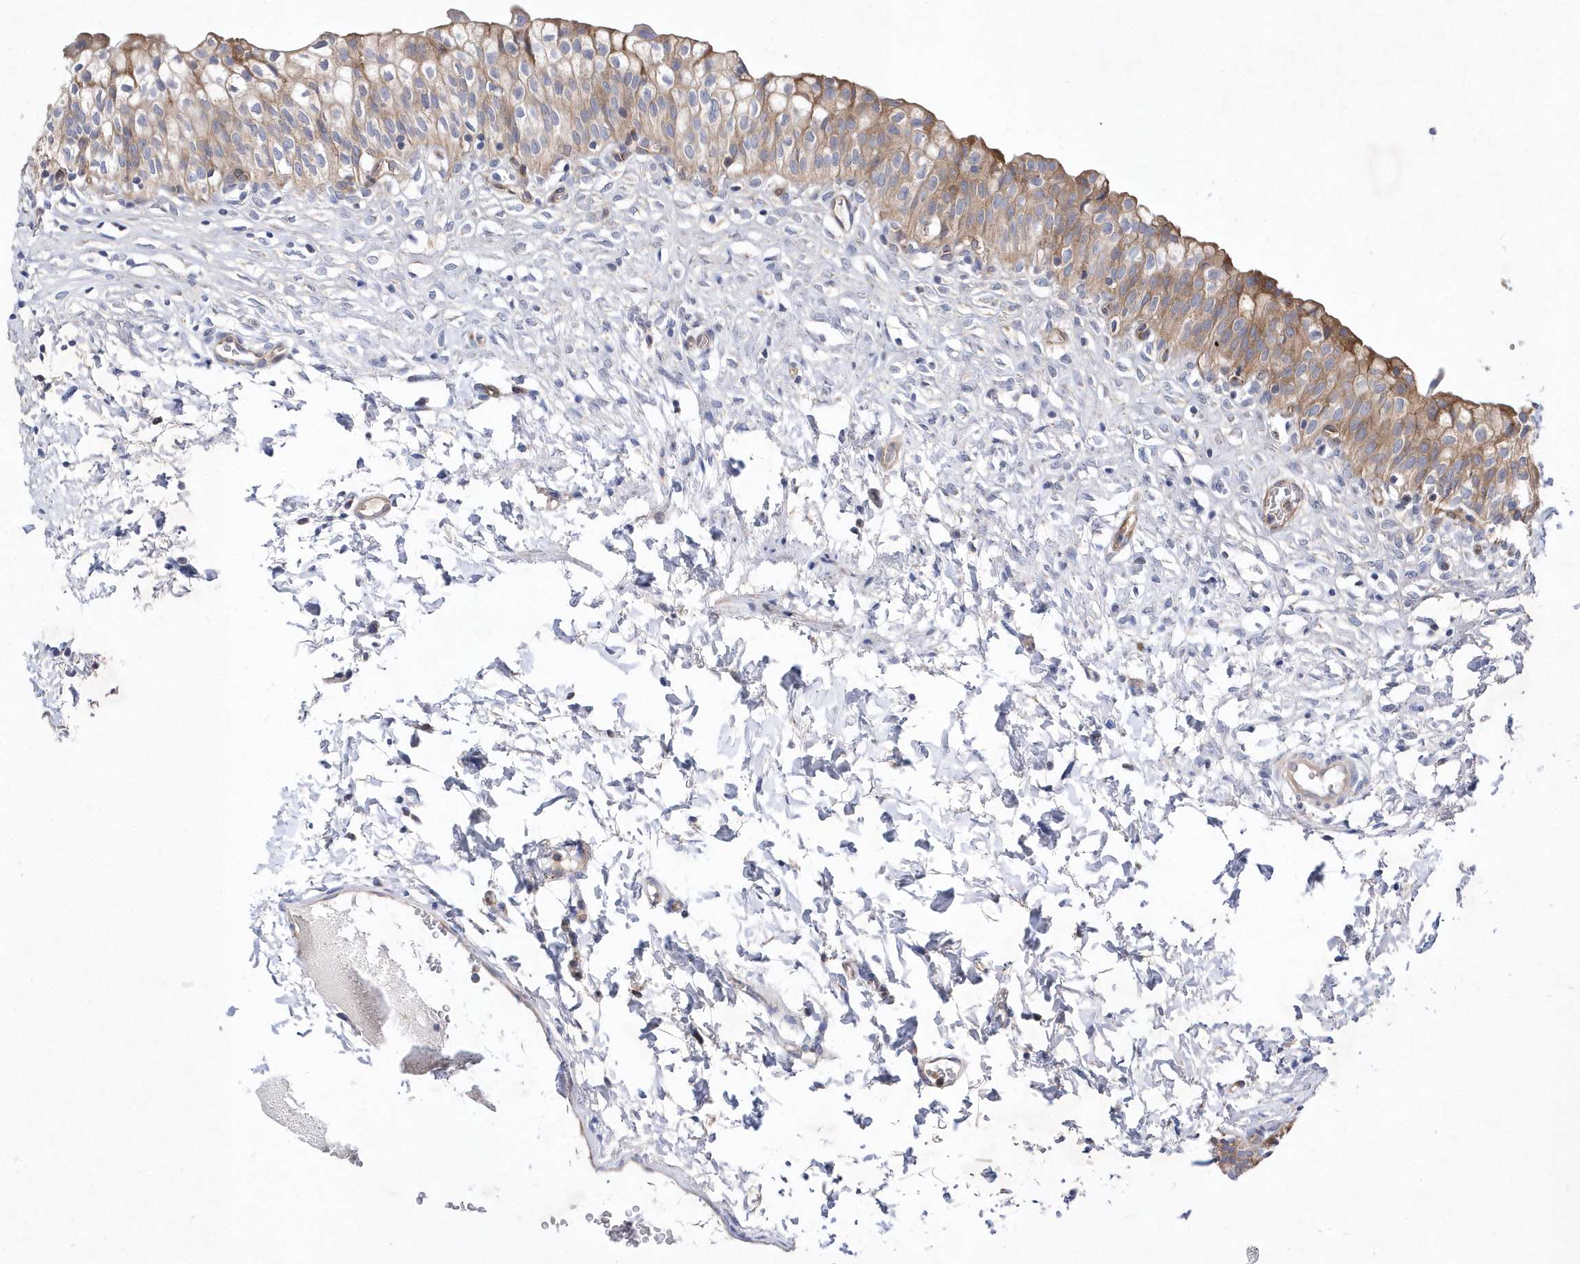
{"staining": {"intensity": "weak", "quantity": ">75%", "location": "cytoplasmic/membranous"}, "tissue": "urinary bladder", "cell_type": "Urothelial cells", "image_type": "normal", "snomed": [{"axis": "morphology", "description": "Normal tissue, NOS"}, {"axis": "topography", "description": "Urinary bladder"}], "caption": "Immunohistochemical staining of benign human urinary bladder reveals low levels of weak cytoplasmic/membranous expression in about >75% of urothelial cells.", "gene": "JKAMP", "patient": {"sex": "male", "age": 55}}